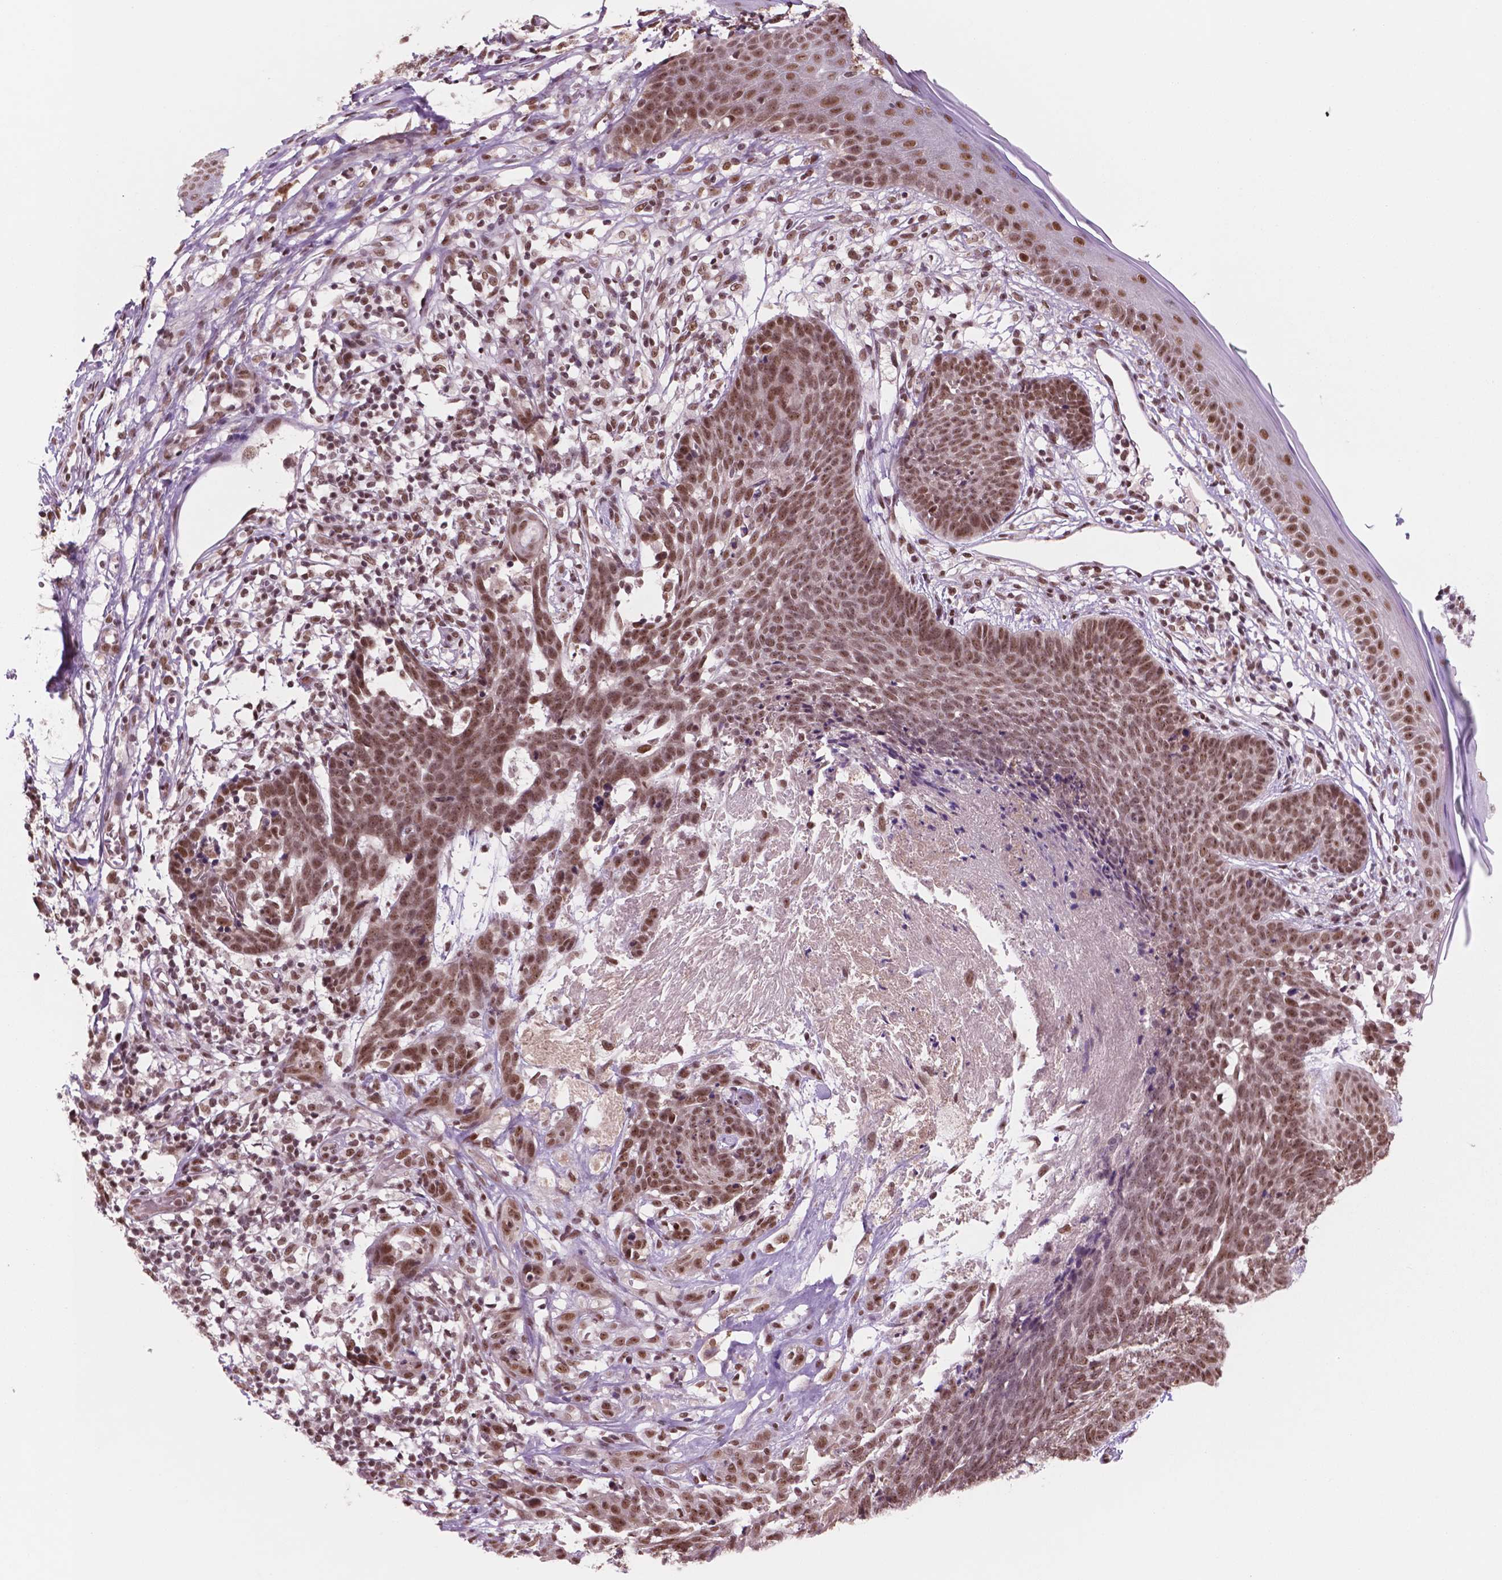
{"staining": {"intensity": "moderate", "quantity": ">75%", "location": "nuclear"}, "tissue": "skin cancer", "cell_type": "Tumor cells", "image_type": "cancer", "snomed": [{"axis": "morphology", "description": "Basal cell carcinoma"}, {"axis": "topography", "description": "Skin"}], "caption": "This histopathology image exhibits IHC staining of skin cancer (basal cell carcinoma), with medium moderate nuclear expression in about >75% of tumor cells.", "gene": "POLR2E", "patient": {"sex": "male", "age": 85}}